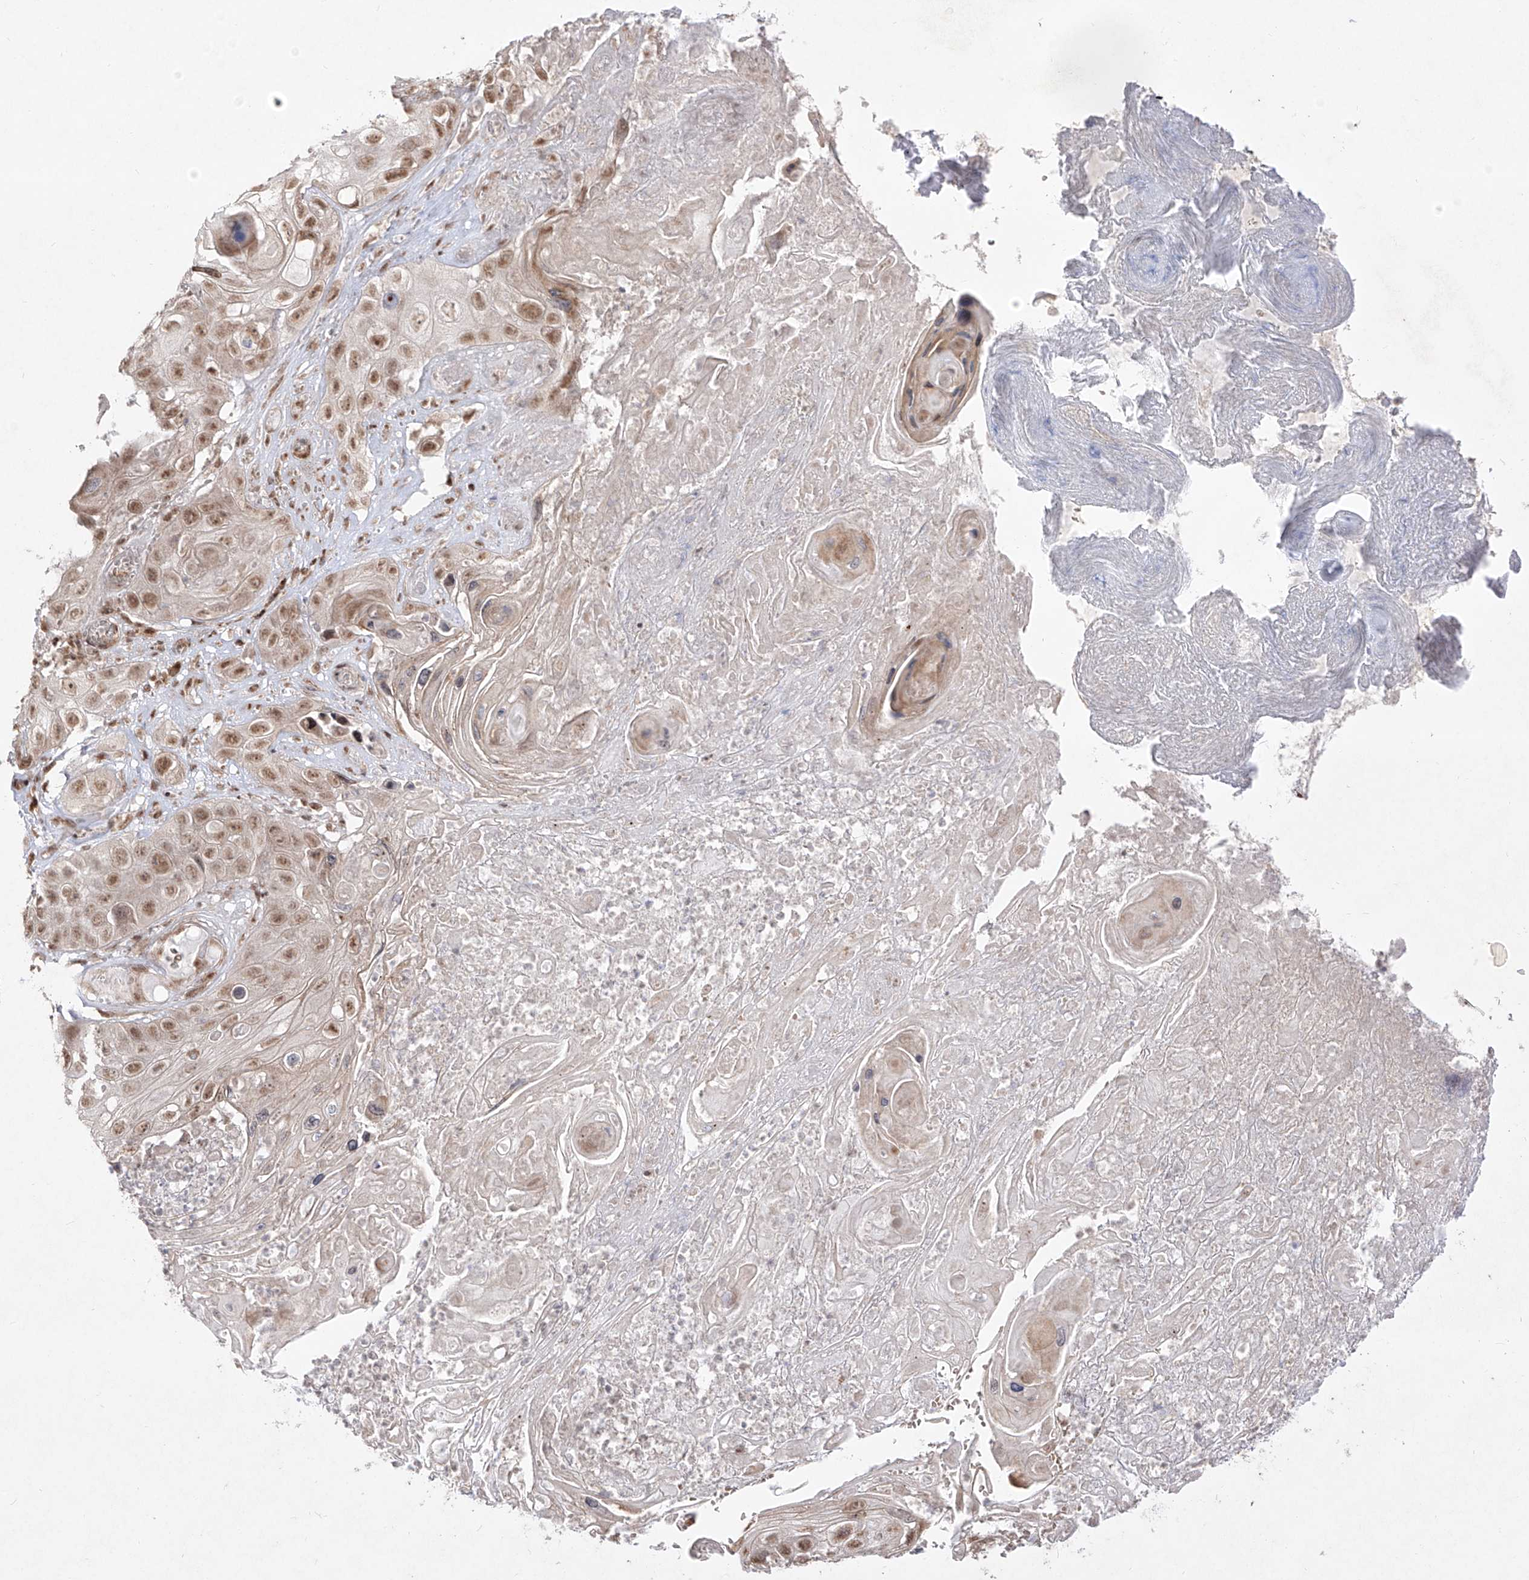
{"staining": {"intensity": "moderate", "quantity": ">75%", "location": "nuclear"}, "tissue": "skin cancer", "cell_type": "Tumor cells", "image_type": "cancer", "snomed": [{"axis": "morphology", "description": "Squamous cell carcinoma, NOS"}, {"axis": "topography", "description": "Skin"}], "caption": "Immunohistochemistry of skin squamous cell carcinoma shows medium levels of moderate nuclear expression in approximately >75% of tumor cells.", "gene": "SNRNP27", "patient": {"sex": "male", "age": 55}}